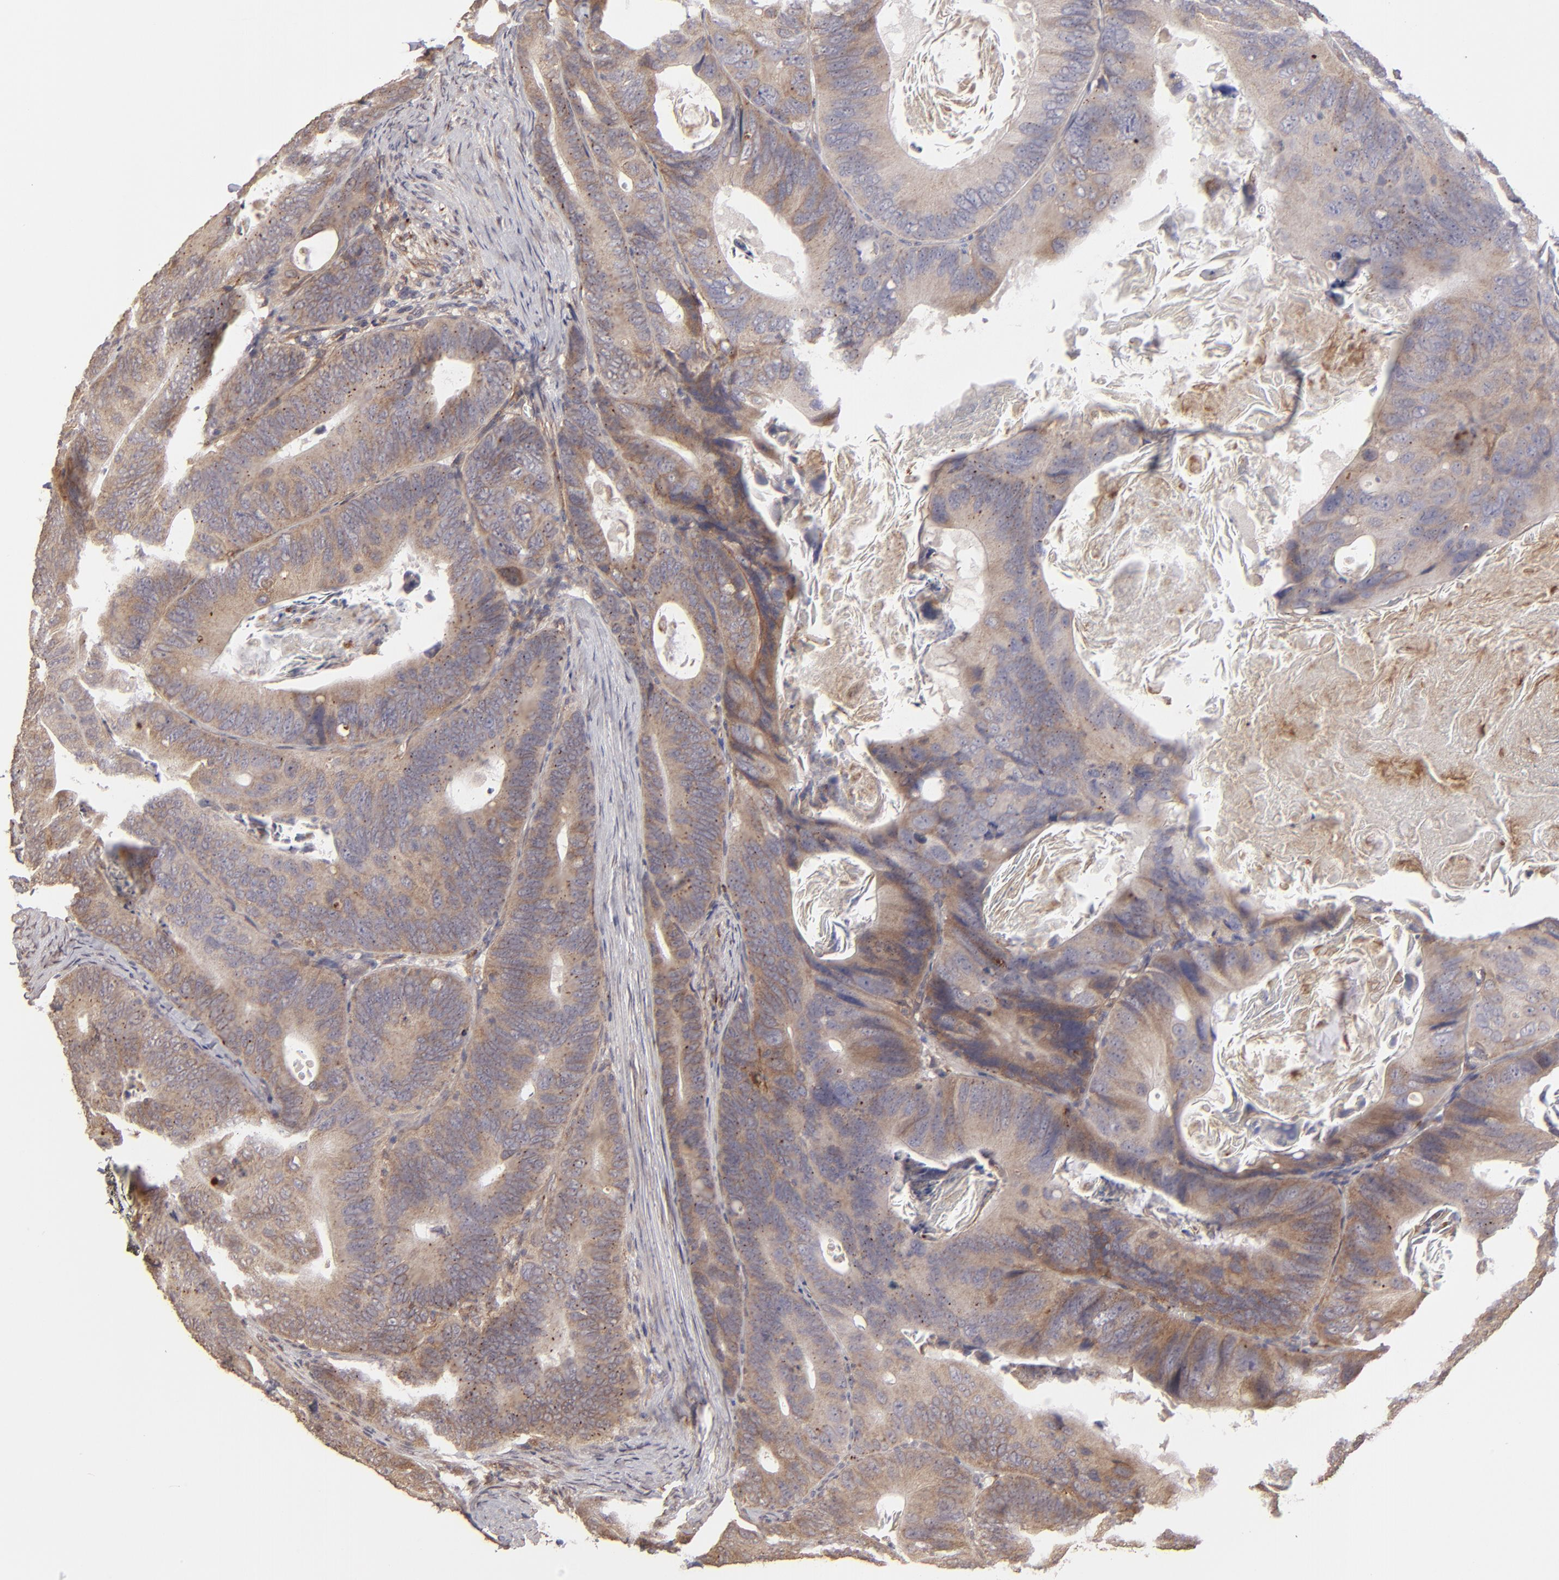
{"staining": {"intensity": "moderate", "quantity": ">75%", "location": "cytoplasmic/membranous"}, "tissue": "colorectal cancer", "cell_type": "Tumor cells", "image_type": "cancer", "snomed": [{"axis": "morphology", "description": "Adenocarcinoma, NOS"}, {"axis": "topography", "description": "Colon"}], "caption": "Tumor cells exhibit moderate cytoplasmic/membranous expression in about >75% of cells in colorectal adenocarcinoma. (IHC, brightfield microscopy, high magnification).", "gene": "ITGB5", "patient": {"sex": "female", "age": 55}}